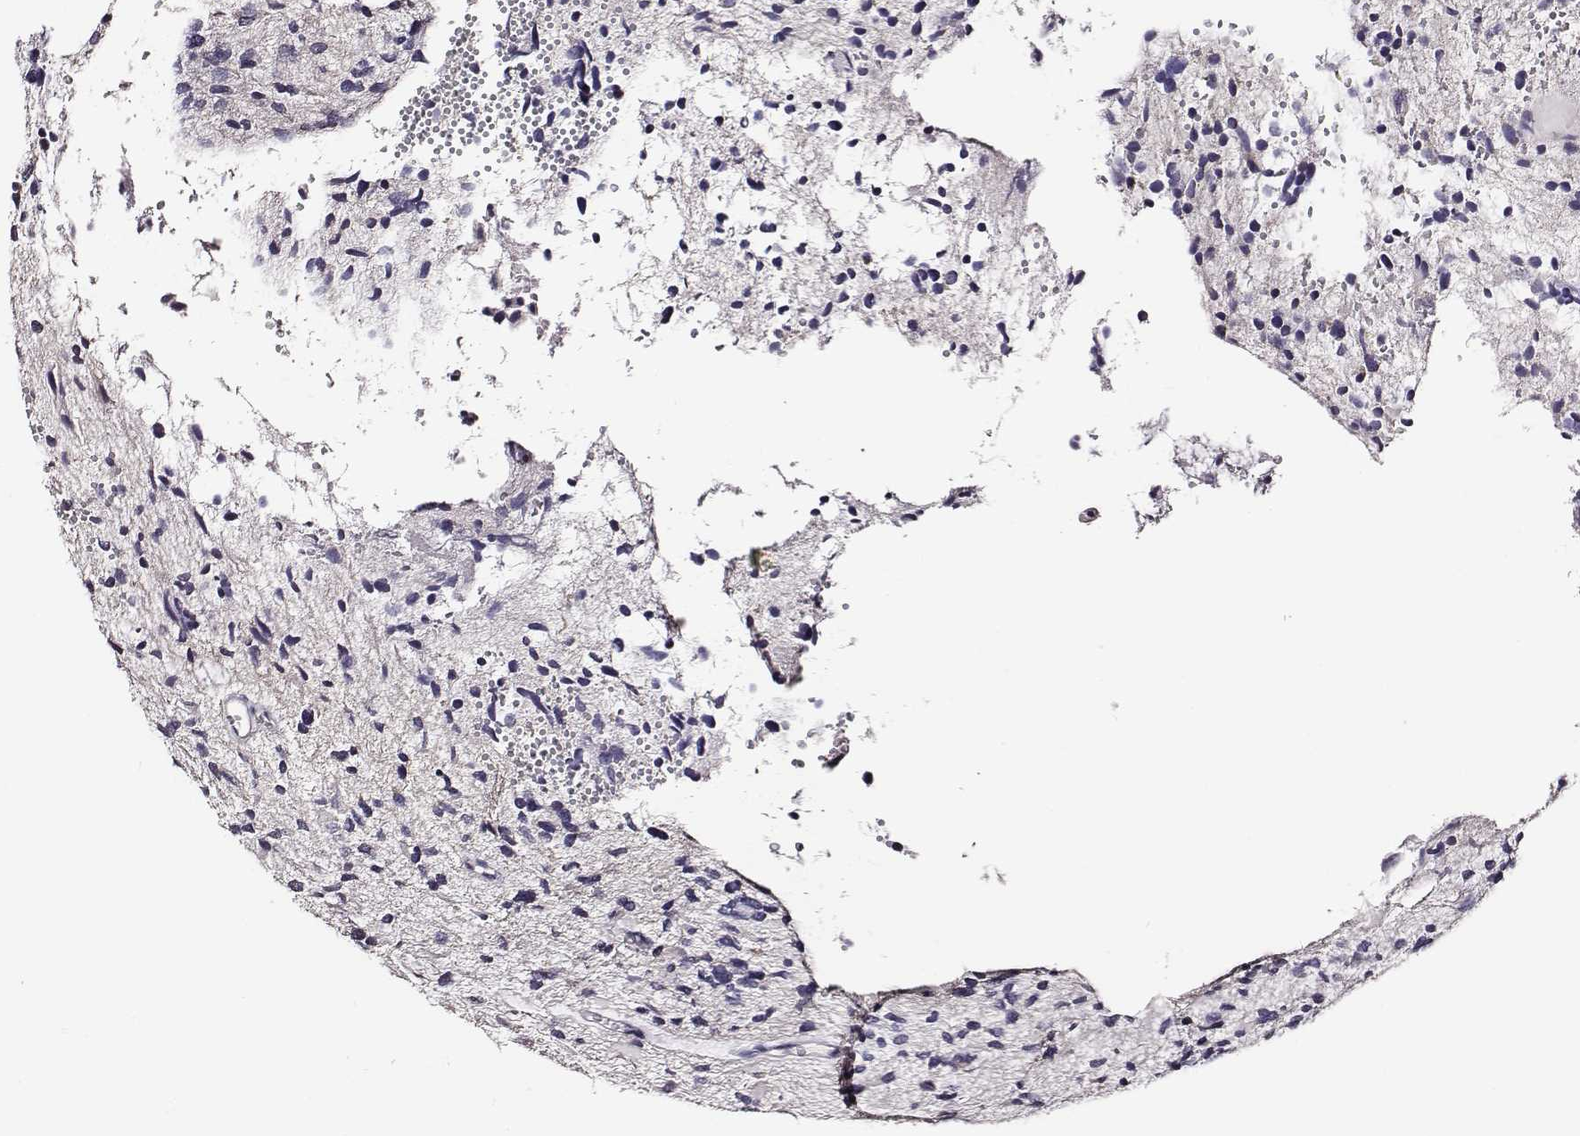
{"staining": {"intensity": "negative", "quantity": "none", "location": "none"}, "tissue": "glioma", "cell_type": "Tumor cells", "image_type": "cancer", "snomed": [{"axis": "morphology", "description": "Glioma, malignant, High grade"}, {"axis": "topography", "description": "Brain"}], "caption": "An image of malignant glioma (high-grade) stained for a protein shows no brown staining in tumor cells.", "gene": "AADAT", "patient": {"sex": "female", "age": 11}}